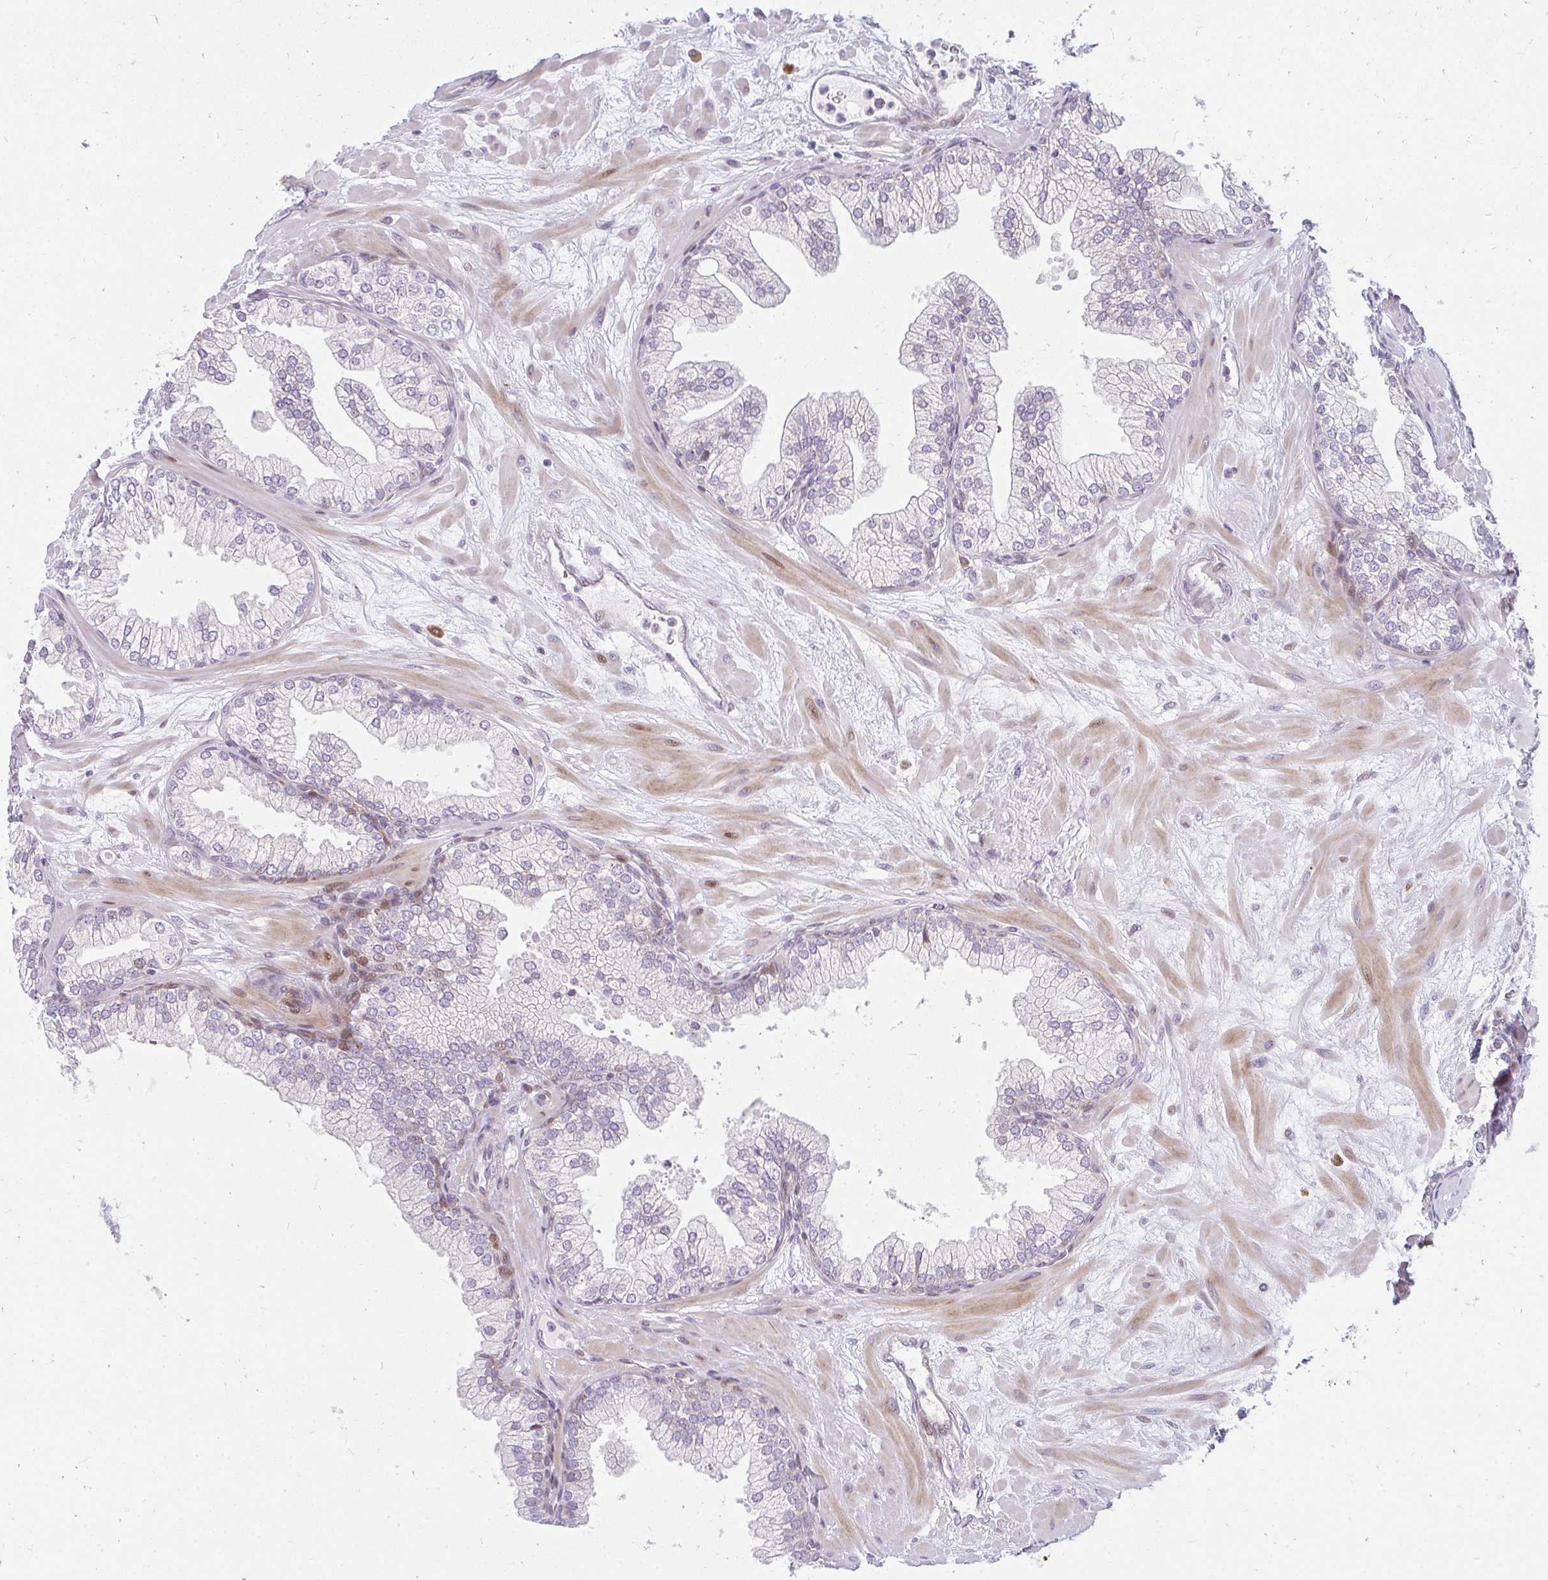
{"staining": {"intensity": "negative", "quantity": "none", "location": "none"}, "tissue": "prostate", "cell_type": "Glandular cells", "image_type": "normal", "snomed": [{"axis": "morphology", "description": "Normal tissue, NOS"}, {"axis": "topography", "description": "Prostate"}, {"axis": "topography", "description": "Peripheral nerve tissue"}], "caption": "This micrograph is of normal prostate stained with immunohistochemistry to label a protein in brown with the nuclei are counter-stained blue. There is no staining in glandular cells. Nuclei are stained in blue.", "gene": "PLA2G5", "patient": {"sex": "male", "age": 61}}